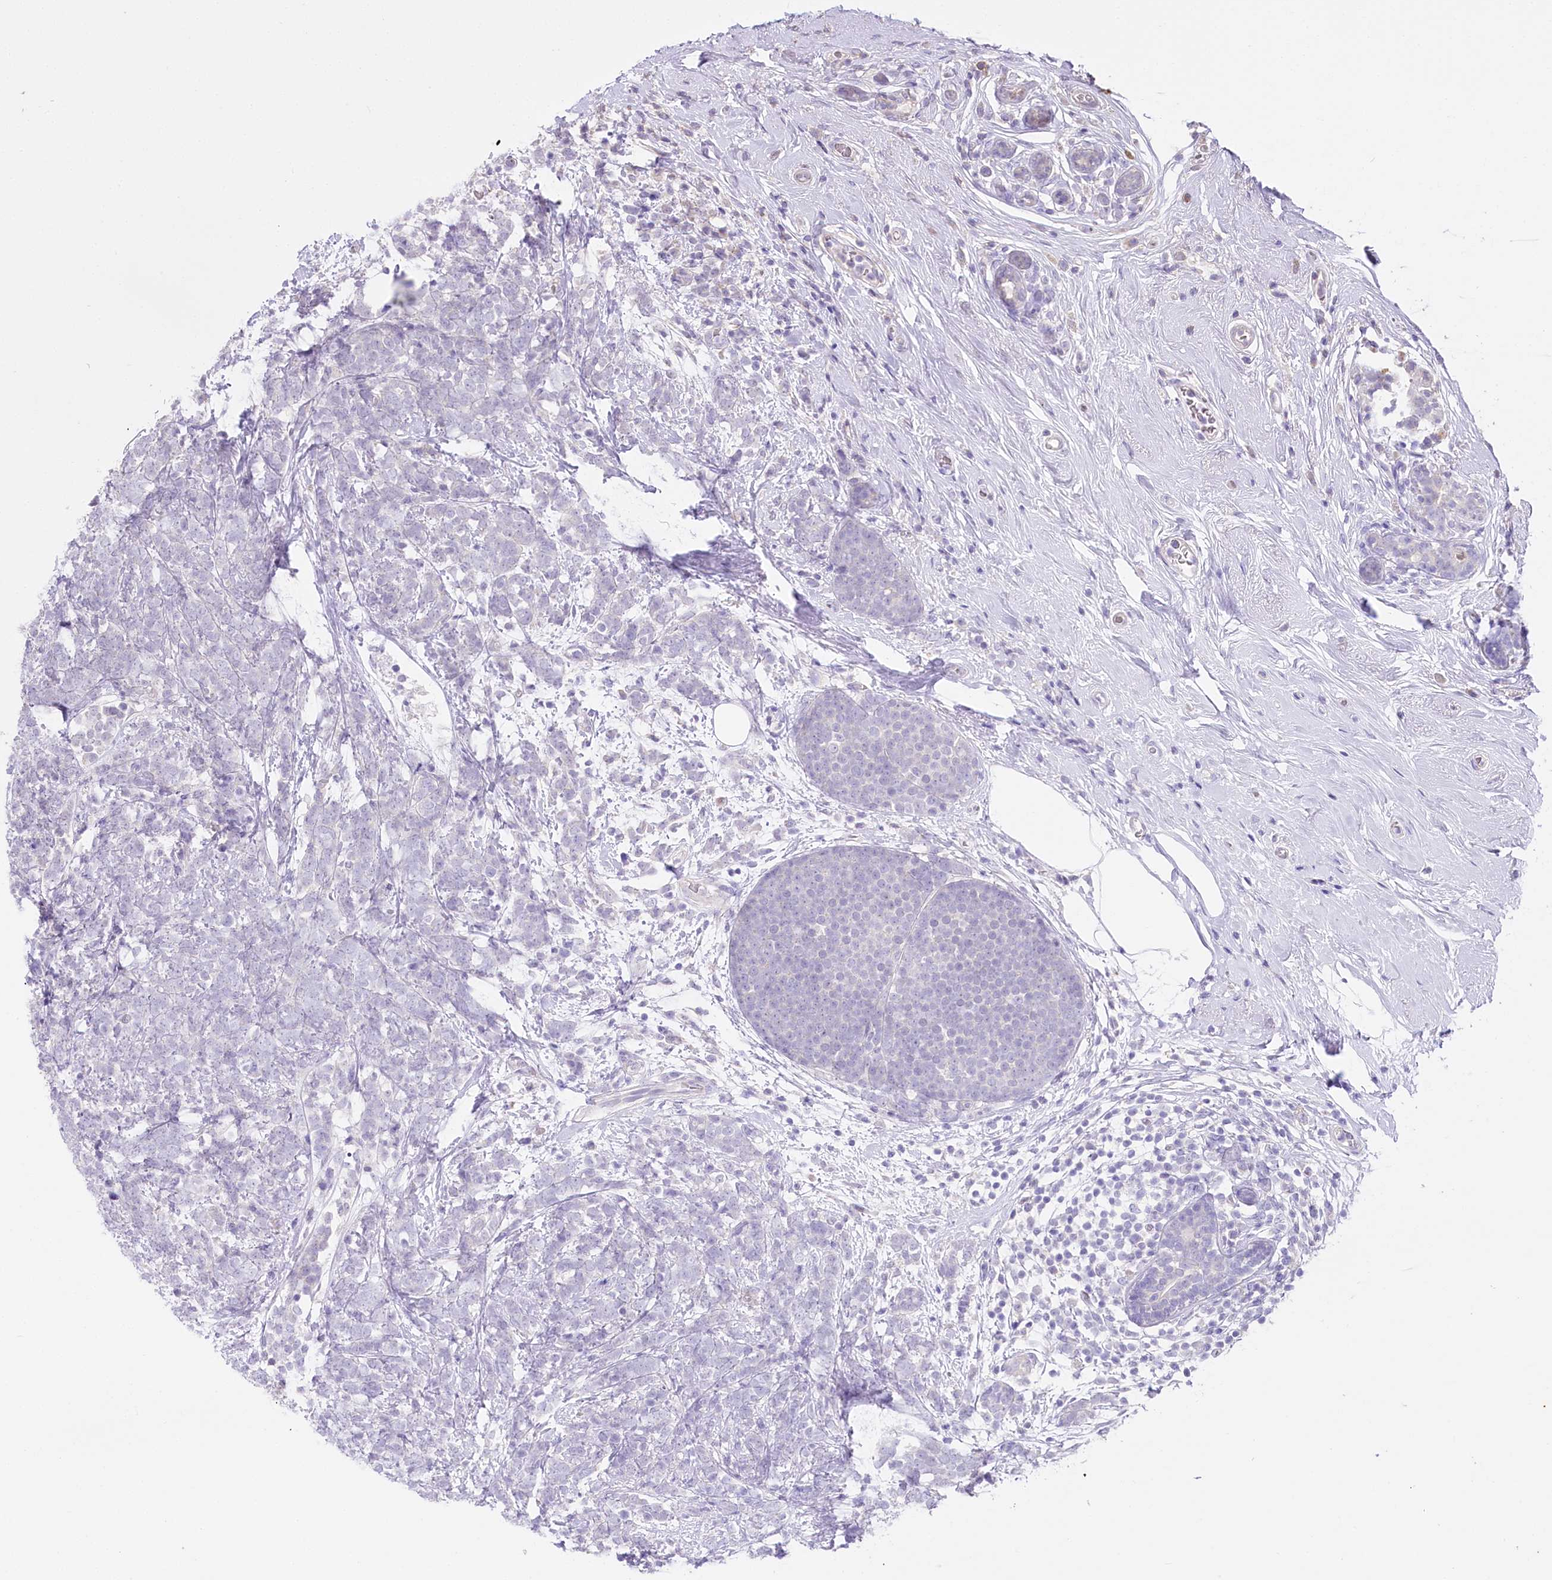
{"staining": {"intensity": "negative", "quantity": "none", "location": "none"}, "tissue": "breast cancer", "cell_type": "Tumor cells", "image_type": "cancer", "snomed": [{"axis": "morphology", "description": "Lobular carcinoma"}, {"axis": "topography", "description": "Breast"}], "caption": "IHC of human breast cancer displays no expression in tumor cells. (DAB (3,3'-diaminobenzidine) IHC with hematoxylin counter stain).", "gene": "ZNF226", "patient": {"sex": "female", "age": 58}}